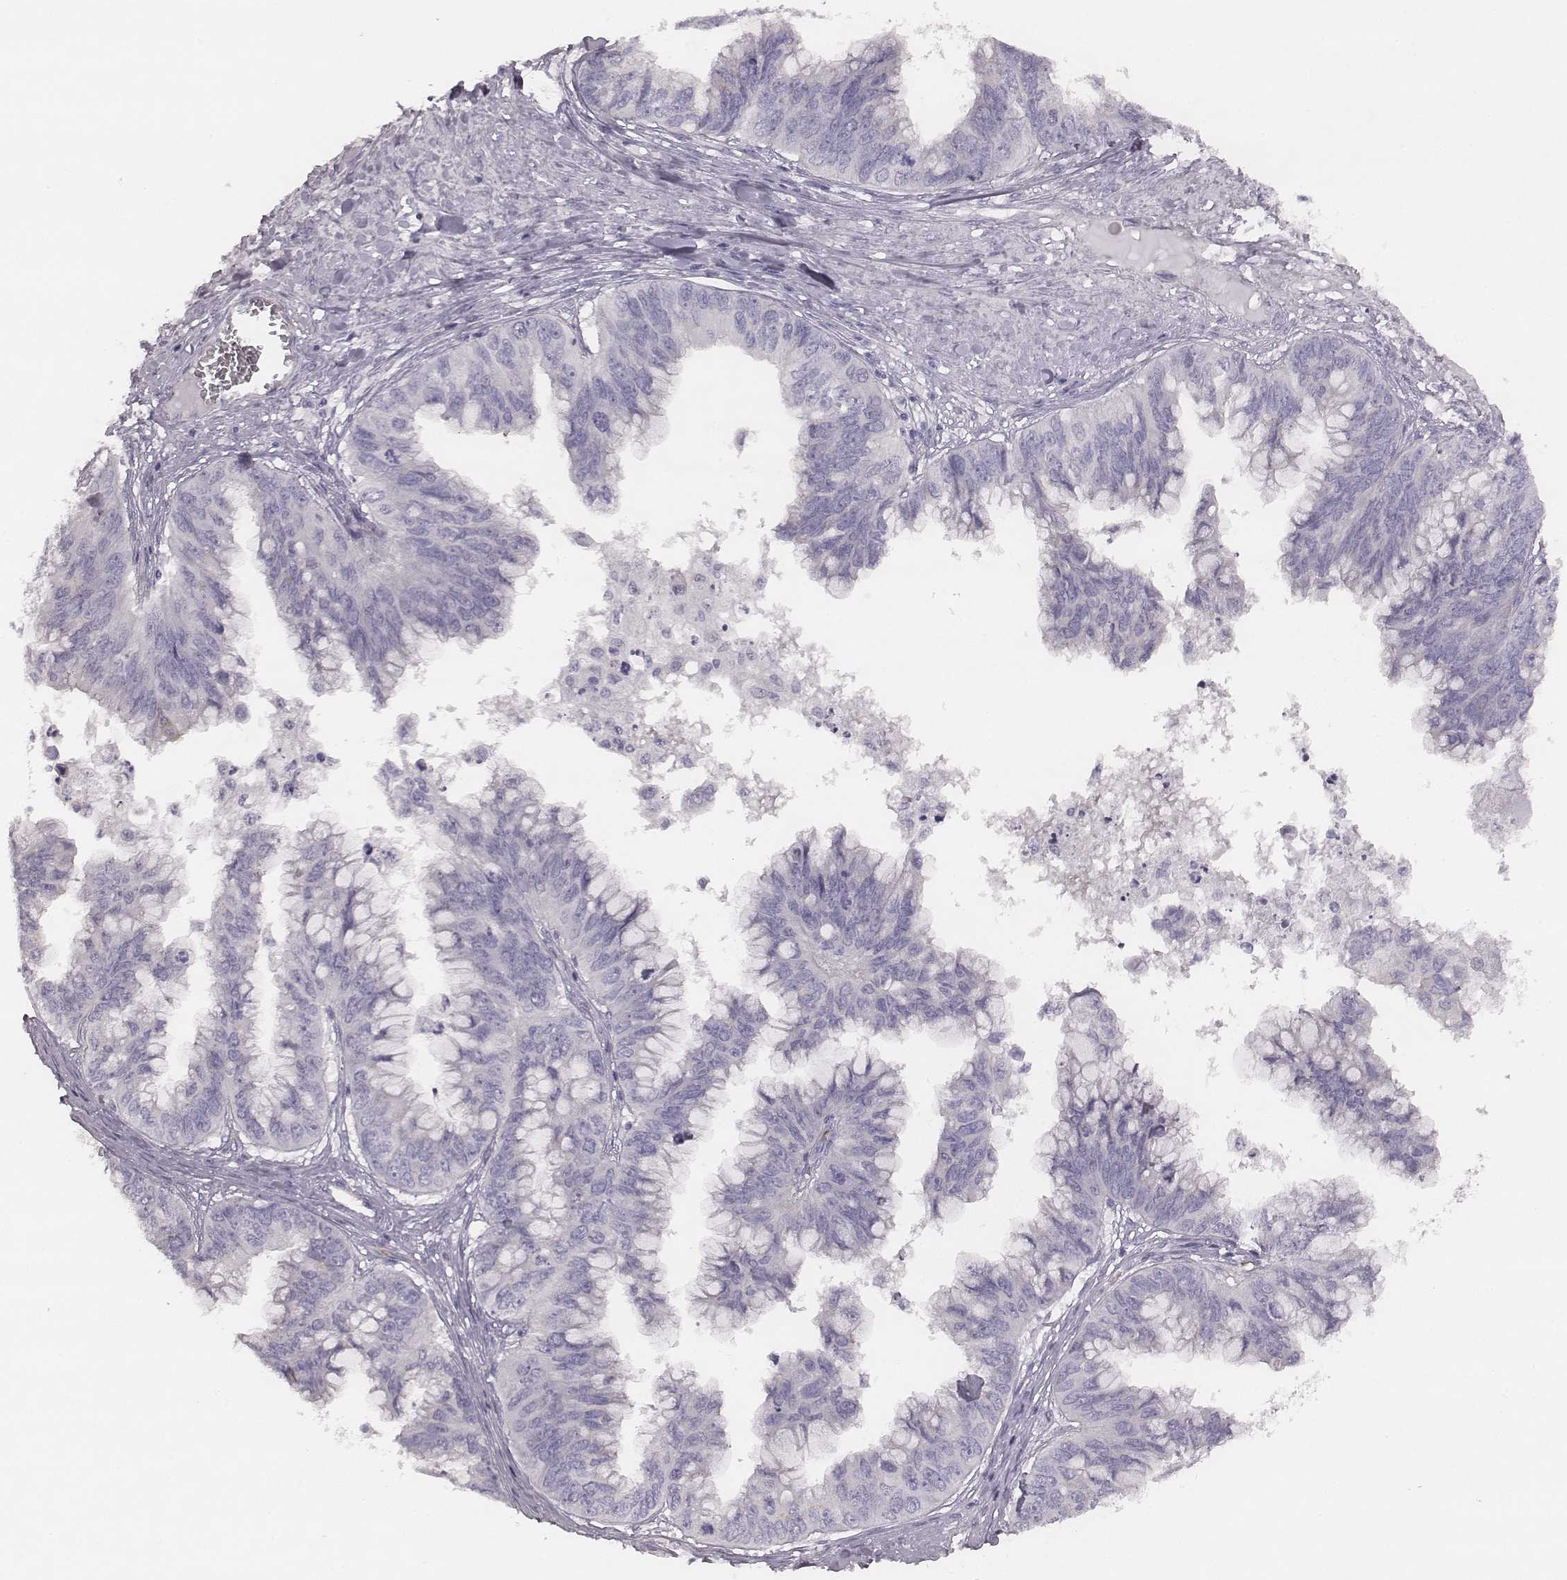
{"staining": {"intensity": "negative", "quantity": "none", "location": "none"}, "tissue": "ovarian cancer", "cell_type": "Tumor cells", "image_type": "cancer", "snomed": [{"axis": "morphology", "description": "Cystadenocarcinoma, mucinous, NOS"}, {"axis": "topography", "description": "Ovary"}], "caption": "This is an immunohistochemistry (IHC) micrograph of ovarian cancer (mucinous cystadenocarcinoma). There is no positivity in tumor cells.", "gene": "KCNJ12", "patient": {"sex": "female", "age": 76}}